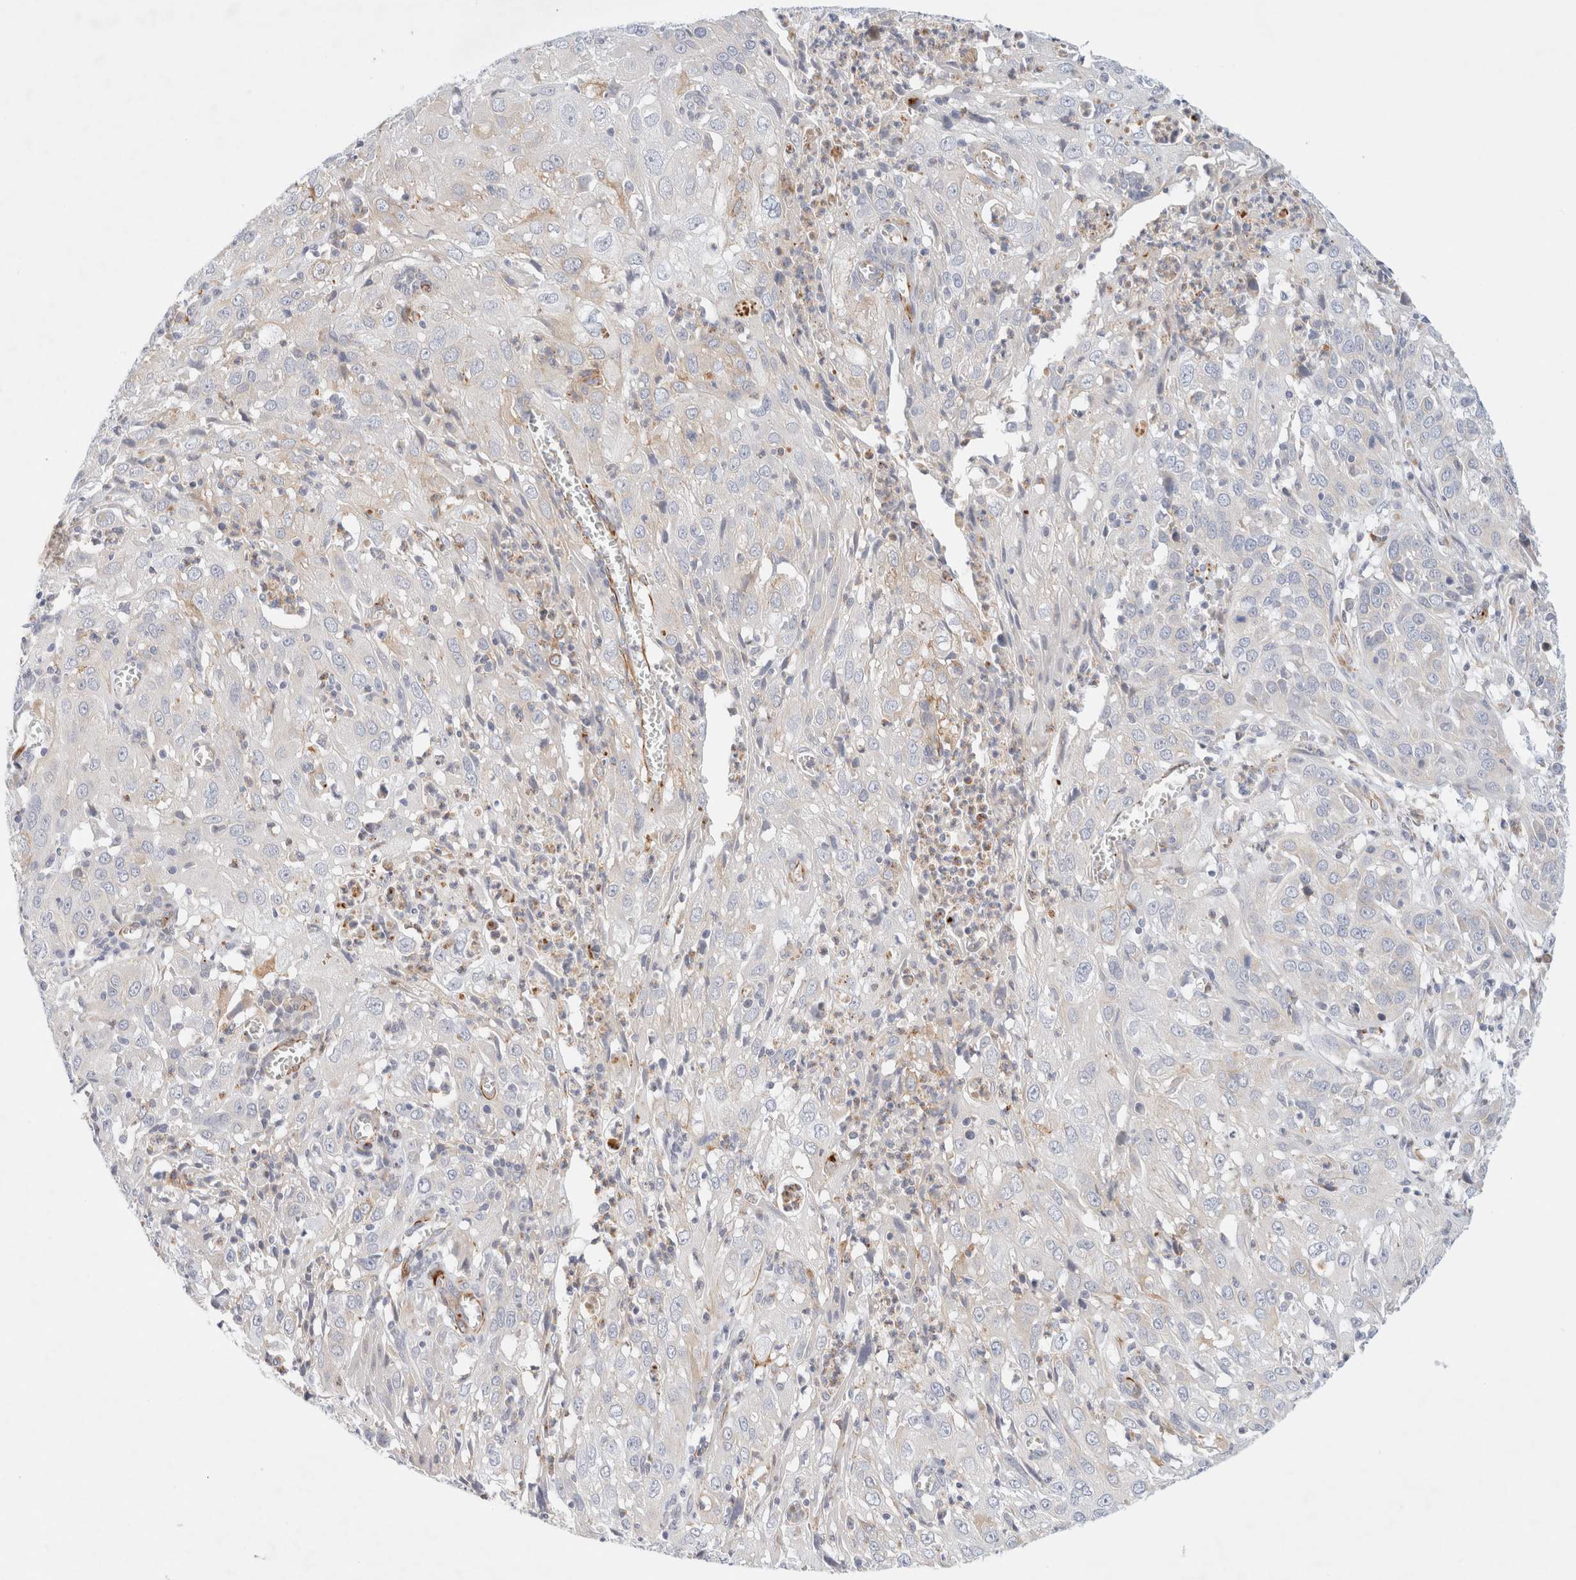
{"staining": {"intensity": "negative", "quantity": "none", "location": "none"}, "tissue": "cervical cancer", "cell_type": "Tumor cells", "image_type": "cancer", "snomed": [{"axis": "morphology", "description": "Squamous cell carcinoma, NOS"}, {"axis": "topography", "description": "Cervix"}], "caption": "This is an immunohistochemistry micrograph of cervical cancer (squamous cell carcinoma). There is no positivity in tumor cells.", "gene": "SLC25A48", "patient": {"sex": "female", "age": 32}}